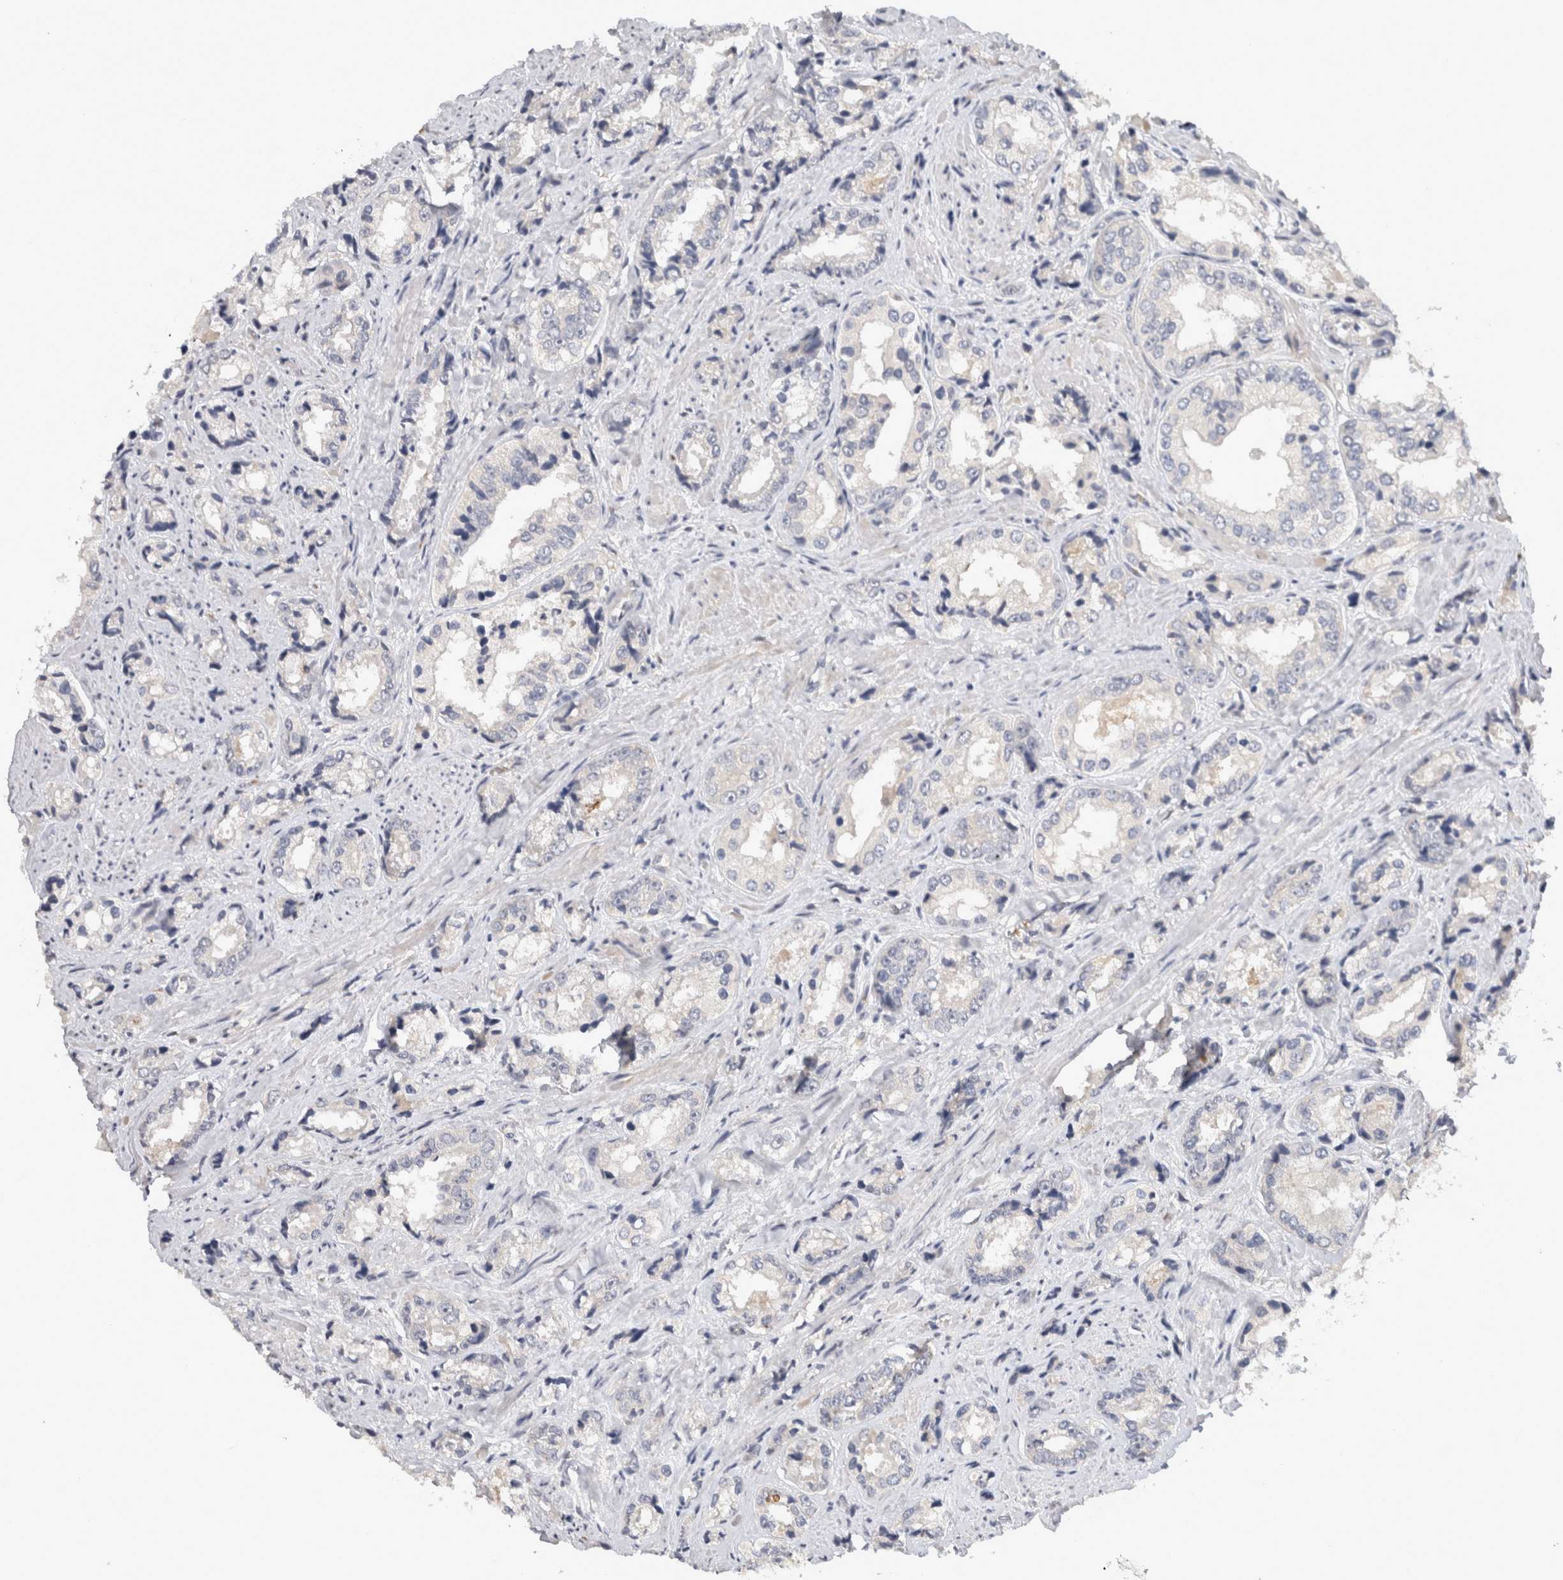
{"staining": {"intensity": "negative", "quantity": "none", "location": "none"}, "tissue": "prostate cancer", "cell_type": "Tumor cells", "image_type": "cancer", "snomed": [{"axis": "morphology", "description": "Adenocarcinoma, High grade"}, {"axis": "topography", "description": "Prostate"}], "caption": "Tumor cells show no significant protein positivity in prostate cancer.", "gene": "APOL2", "patient": {"sex": "male", "age": 61}}